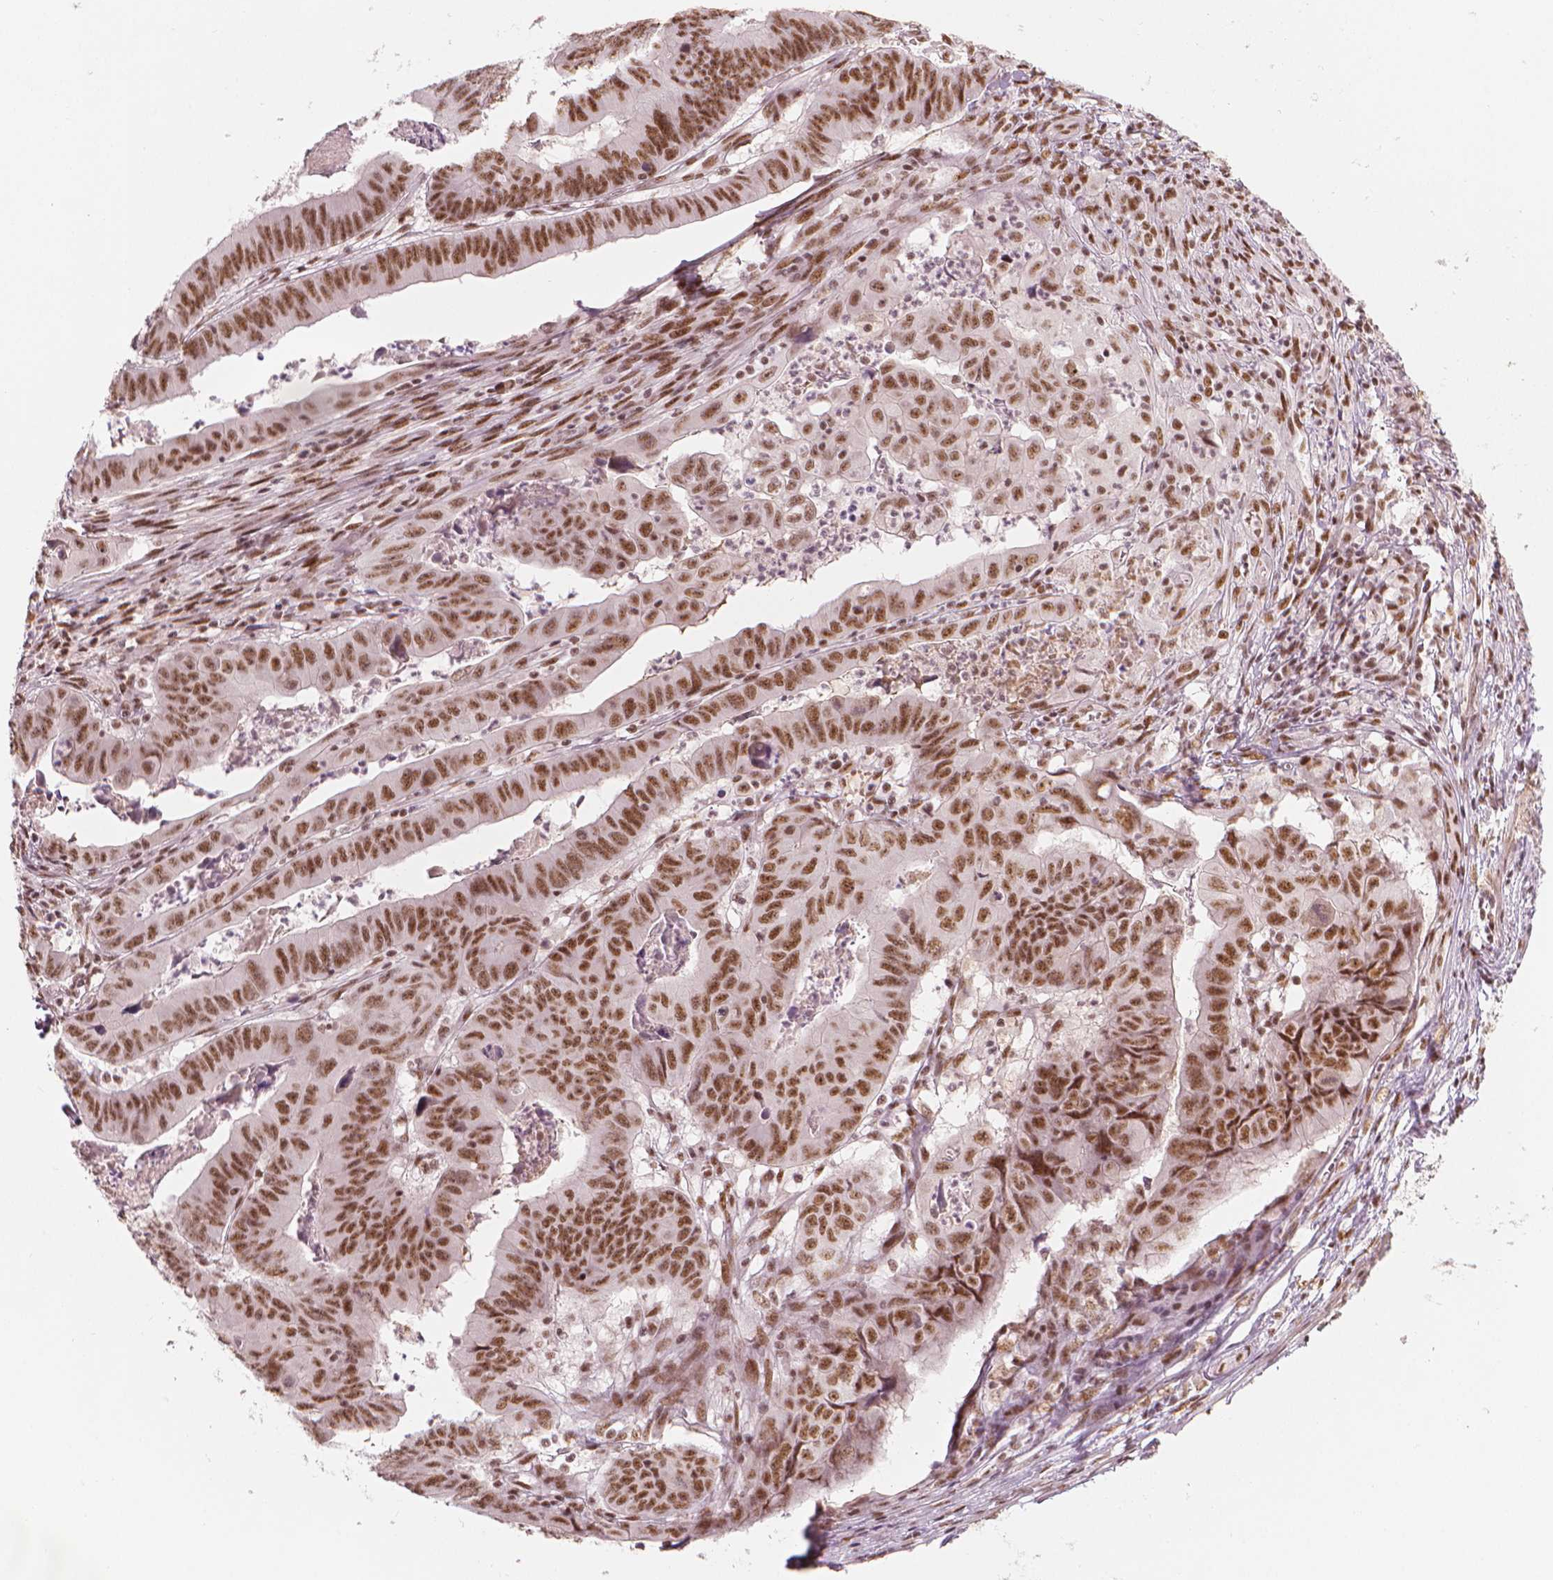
{"staining": {"intensity": "moderate", "quantity": ">75%", "location": "nuclear"}, "tissue": "stomach cancer", "cell_type": "Tumor cells", "image_type": "cancer", "snomed": [{"axis": "morphology", "description": "Adenocarcinoma, NOS"}, {"axis": "topography", "description": "Stomach, lower"}], "caption": "IHC histopathology image of stomach cancer stained for a protein (brown), which exhibits medium levels of moderate nuclear staining in approximately >75% of tumor cells.", "gene": "ELF2", "patient": {"sex": "male", "age": 77}}